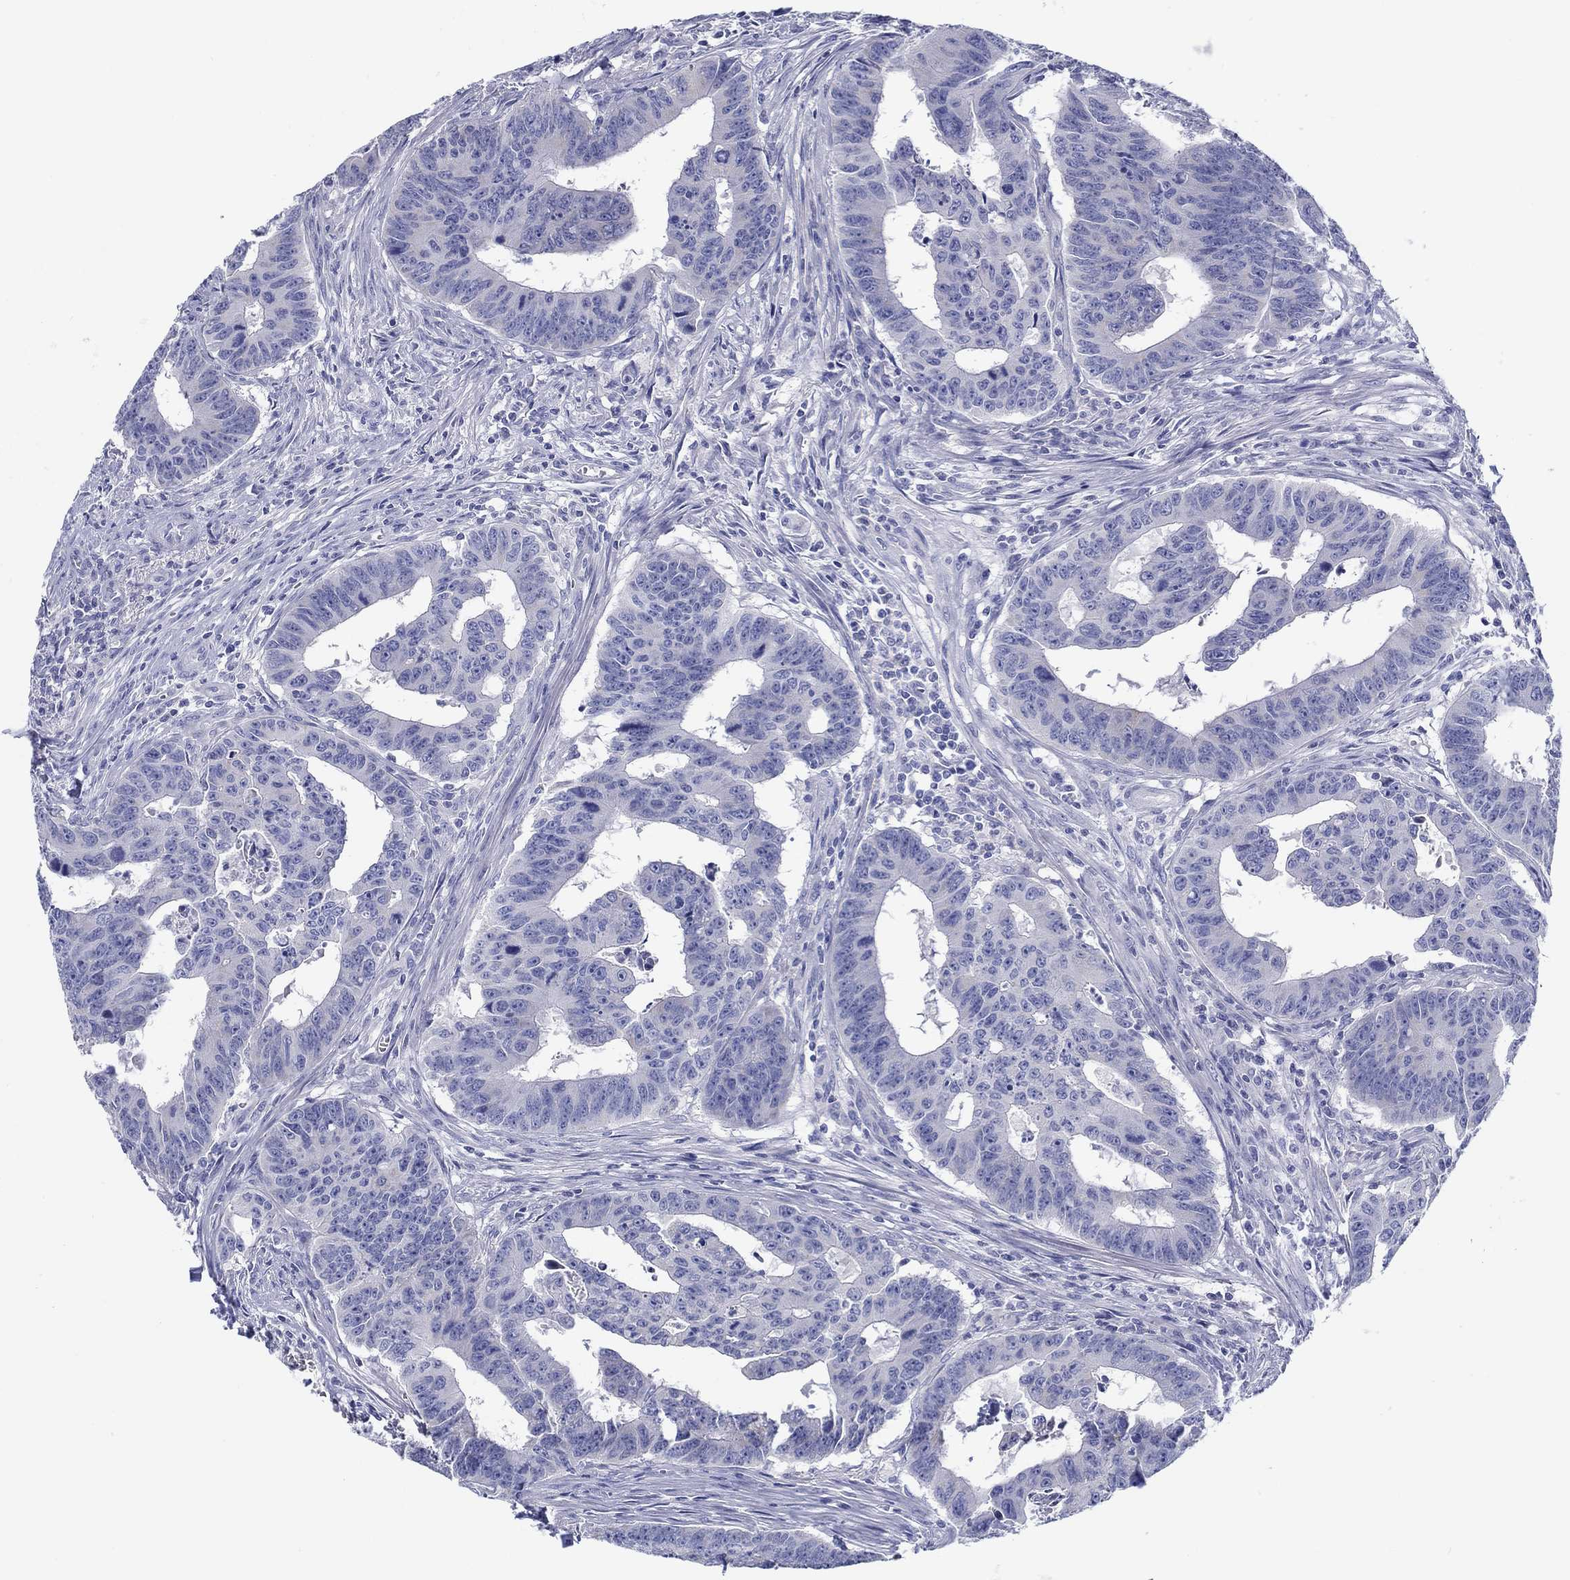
{"staining": {"intensity": "negative", "quantity": "none", "location": "none"}, "tissue": "colorectal cancer", "cell_type": "Tumor cells", "image_type": "cancer", "snomed": [{"axis": "morphology", "description": "Adenocarcinoma, NOS"}, {"axis": "topography", "description": "Appendix"}, {"axis": "topography", "description": "Colon"}, {"axis": "topography", "description": "Cecum"}, {"axis": "topography", "description": "Colon asc"}], "caption": "Protein analysis of colorectal cancer reveals no significant positivity in tumor cells.", "gene": "HAPLN4", "patient": {"sex": "female", "age": 85}}